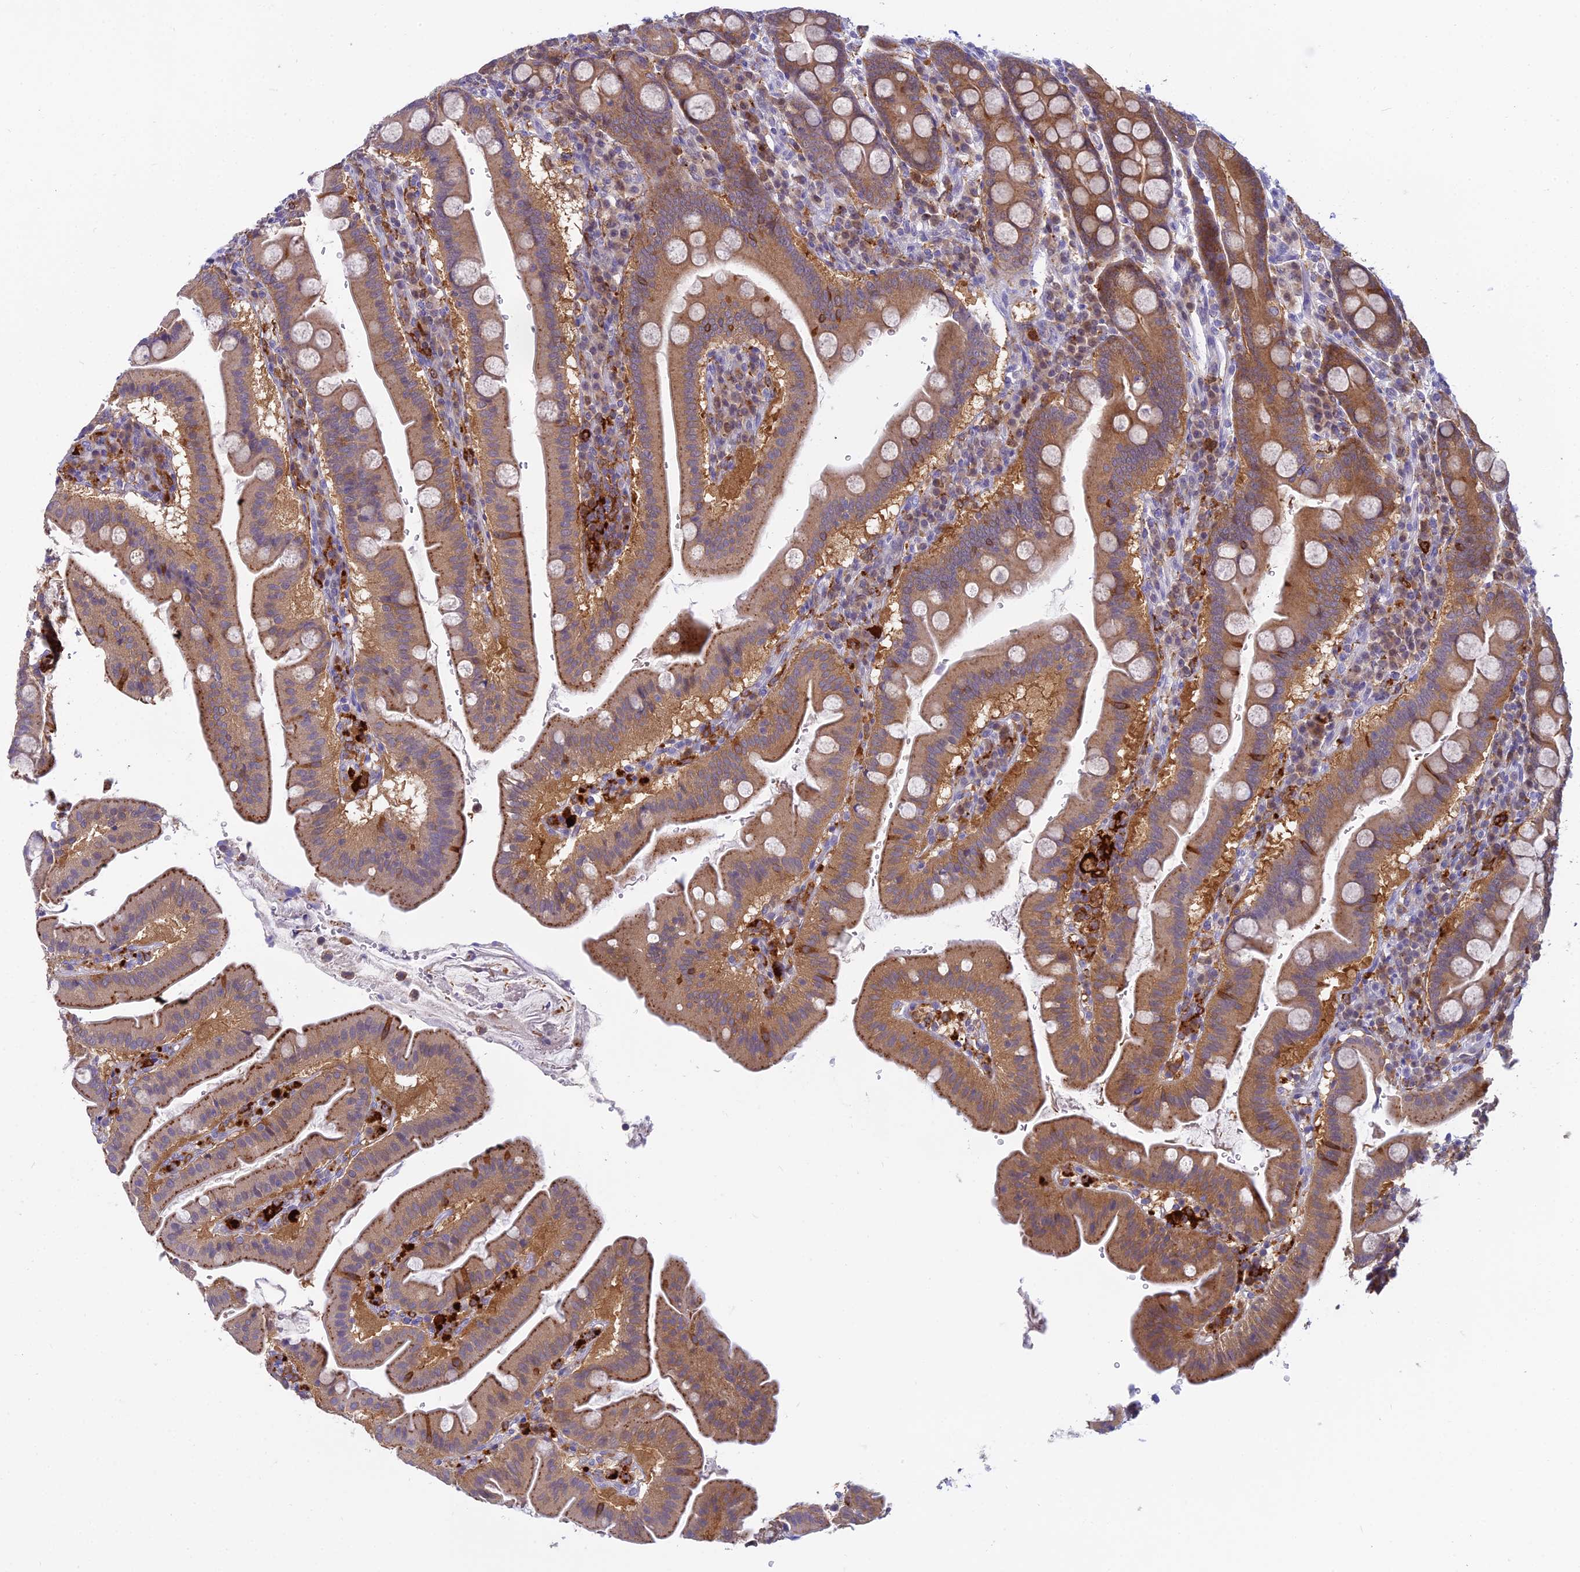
{"staining": {"intensity": "strong", "quantity": ">75%", "location": "cytoplasmic/membranous"}, "tissue": "duodenum", "cell_type": "Glandular cells", "image_type": "normal", "snomed": [{"axis": "morphology", "description": "Normal tissue, NOS"}, {"axis": "morphology", "description": "Adenocarcinoma, NOS"}, {"axis": "topography", "description": "Pancreas"}, {"axis": "topography", "description": "Duodenum"}], "caption": "The image shows a brown stain indicating the presence of a protein in the cytoplasmic/membranous of glandular cells in duodenum.", "gene": "UBE2G1", "patient": {"sex": "male", "age": 50}}